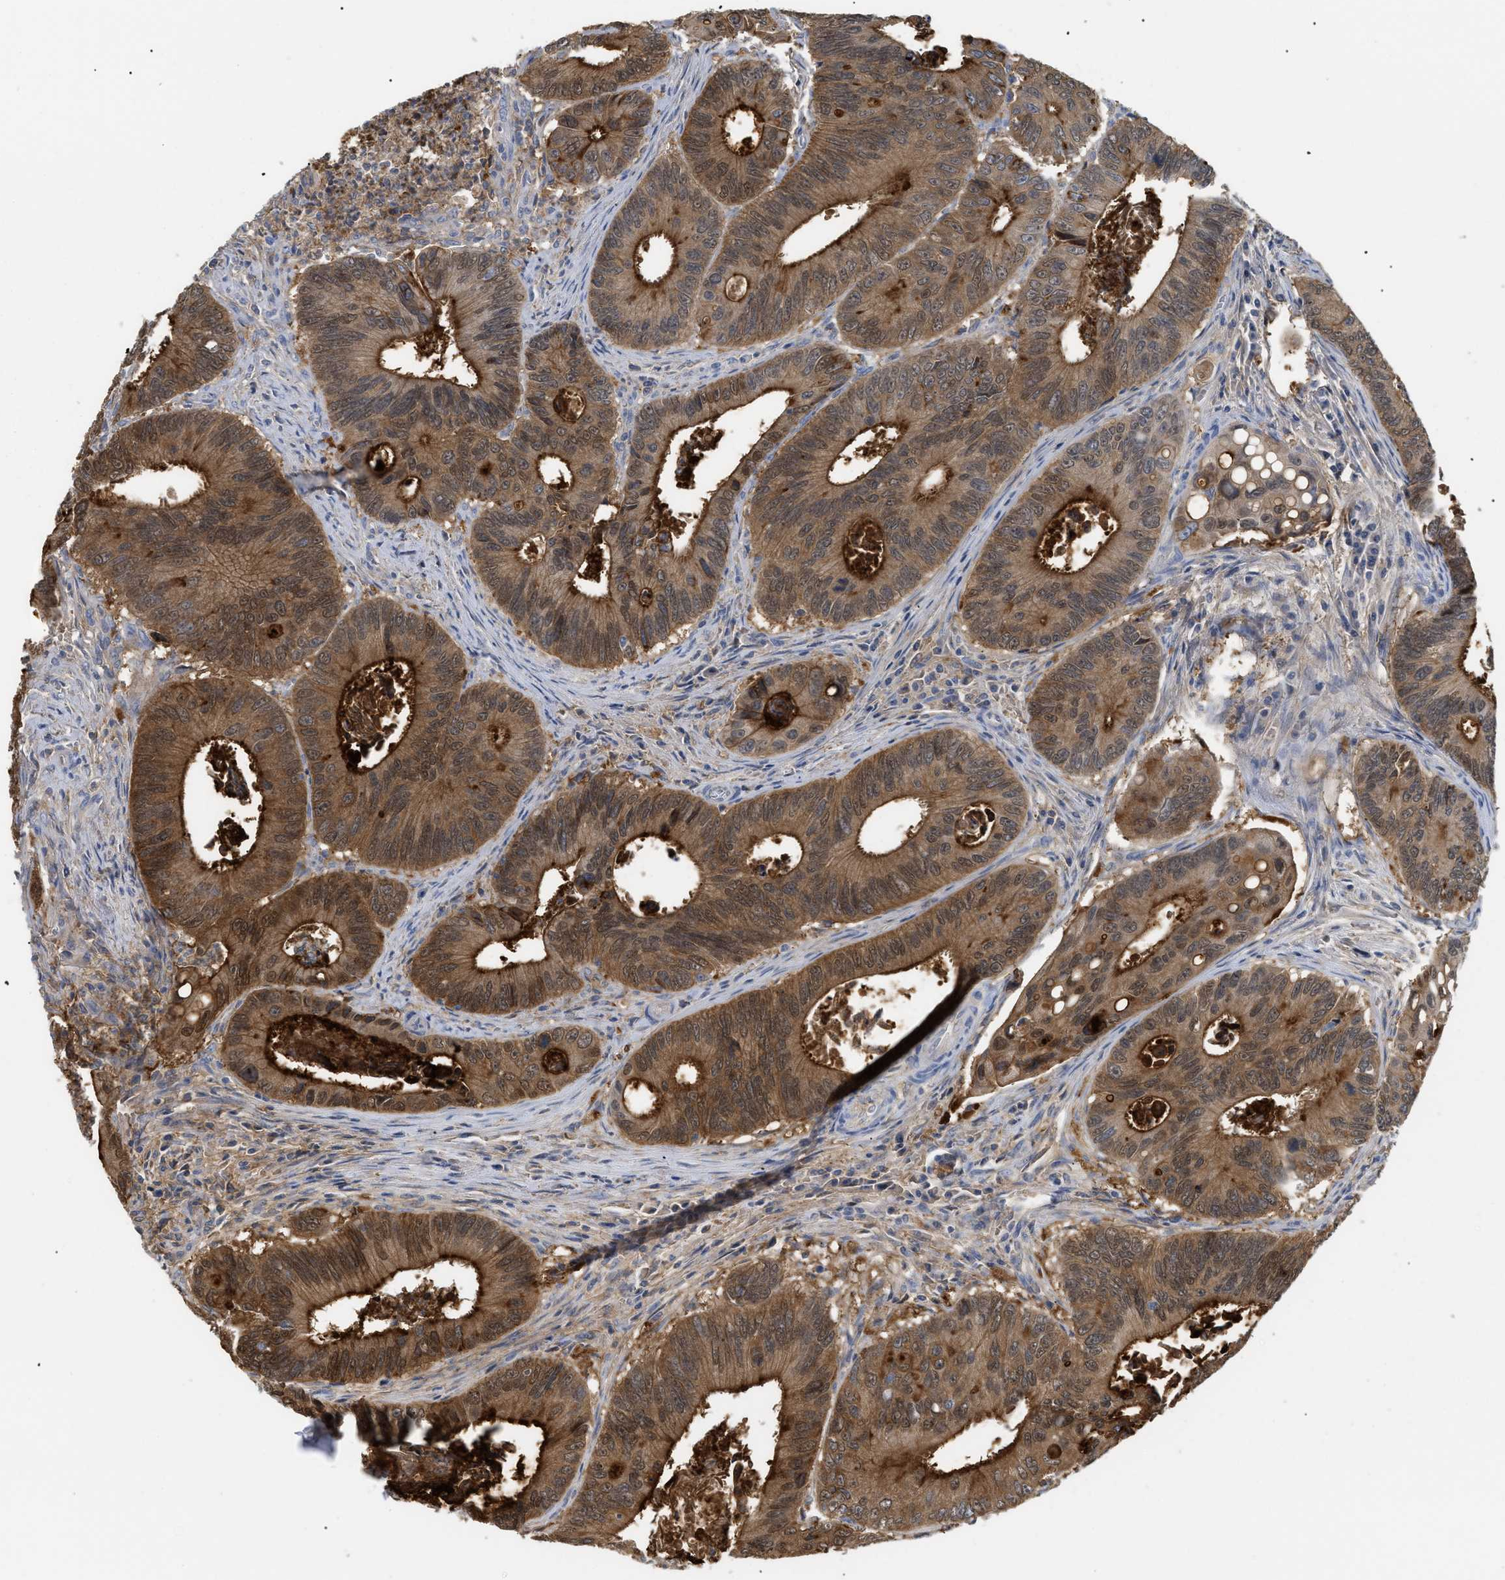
{"staining": {"intensity": "strong", "quantity": ">75%", "location": "cytoplasmic/membranous,nuclear"}, "tissue": "colorectal cancer", "cell_type": "Tumor cells", "image_type": "cancer", "snomed": [{"axis": "morphology", "description": "Inflammation, NOS"}, {"axis": "morphology", "description": "Adenocarcinoma, NOS"}, {"axis": "topography", "description": "Colon"}], "caption": "Strong cytoplasmic/membranous and nuclear staining for a protein is seen in about >75% of tumor cells of colorectal cancer using immunohistochemistry (IHC).", "gene": "ANXA4", "patient": {"sex": "male", "age": 72}}